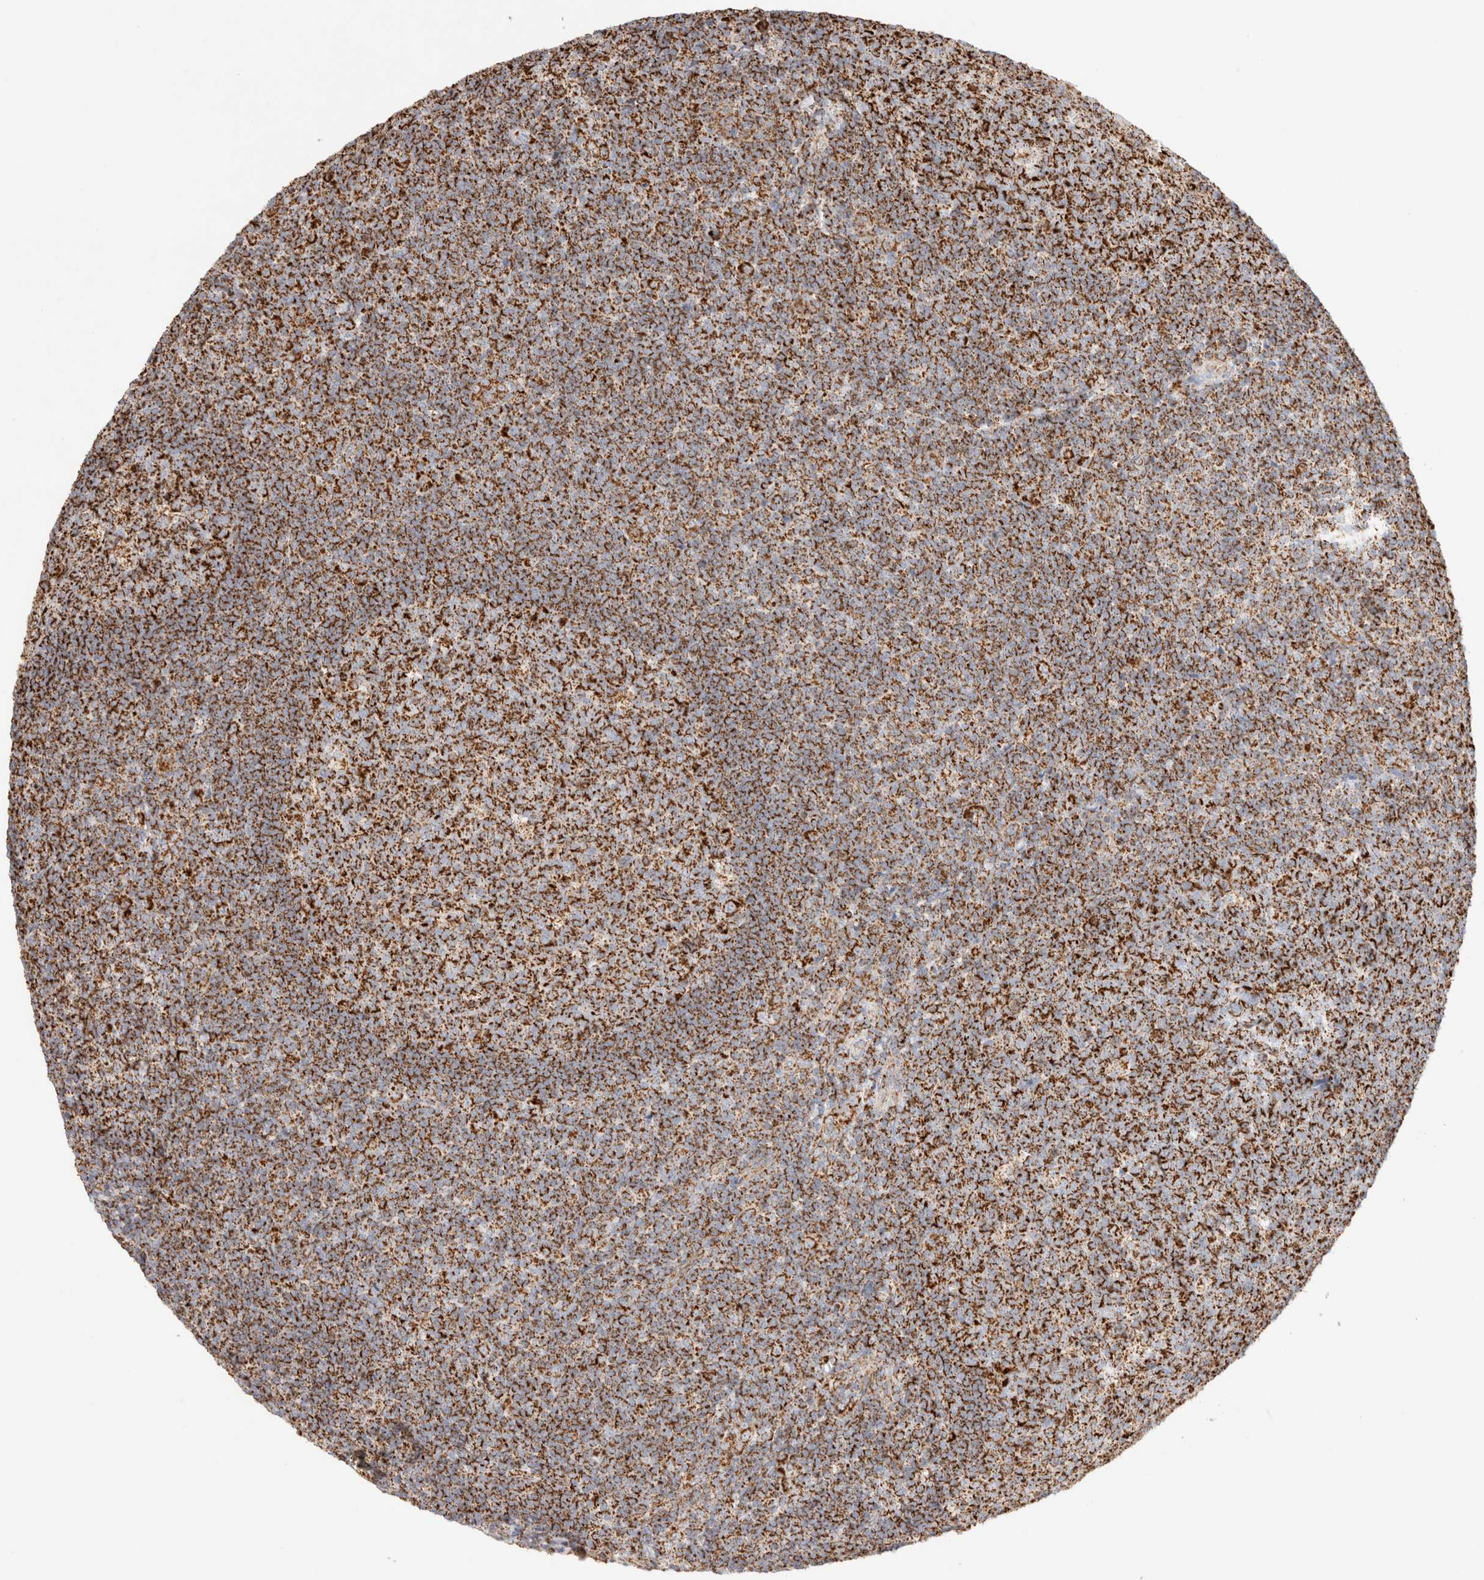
{"staining": {"intensity": "strong", "quantity": ">75%", "location": "cytoplasmic/membranous"}, "tissue": "tonsil", "cell_type": "Germinal center cells", "image_type": "normal", "snomed": [{"axis": "morphology", "description": "Normal tissue, NOS"}, {"axis": "topography", "description": "Tonsil"}], "caption": "Unremarkable tonsil was stained to show a protein in brown. There is high levels of strong cytoplasmic/membranous staining in about >75% of germinal center cells. (Brightfield microscopy of DAB IHC at high magnification).", "gene": "PHB2", "patient": {"sex": "male", "age": 37}}